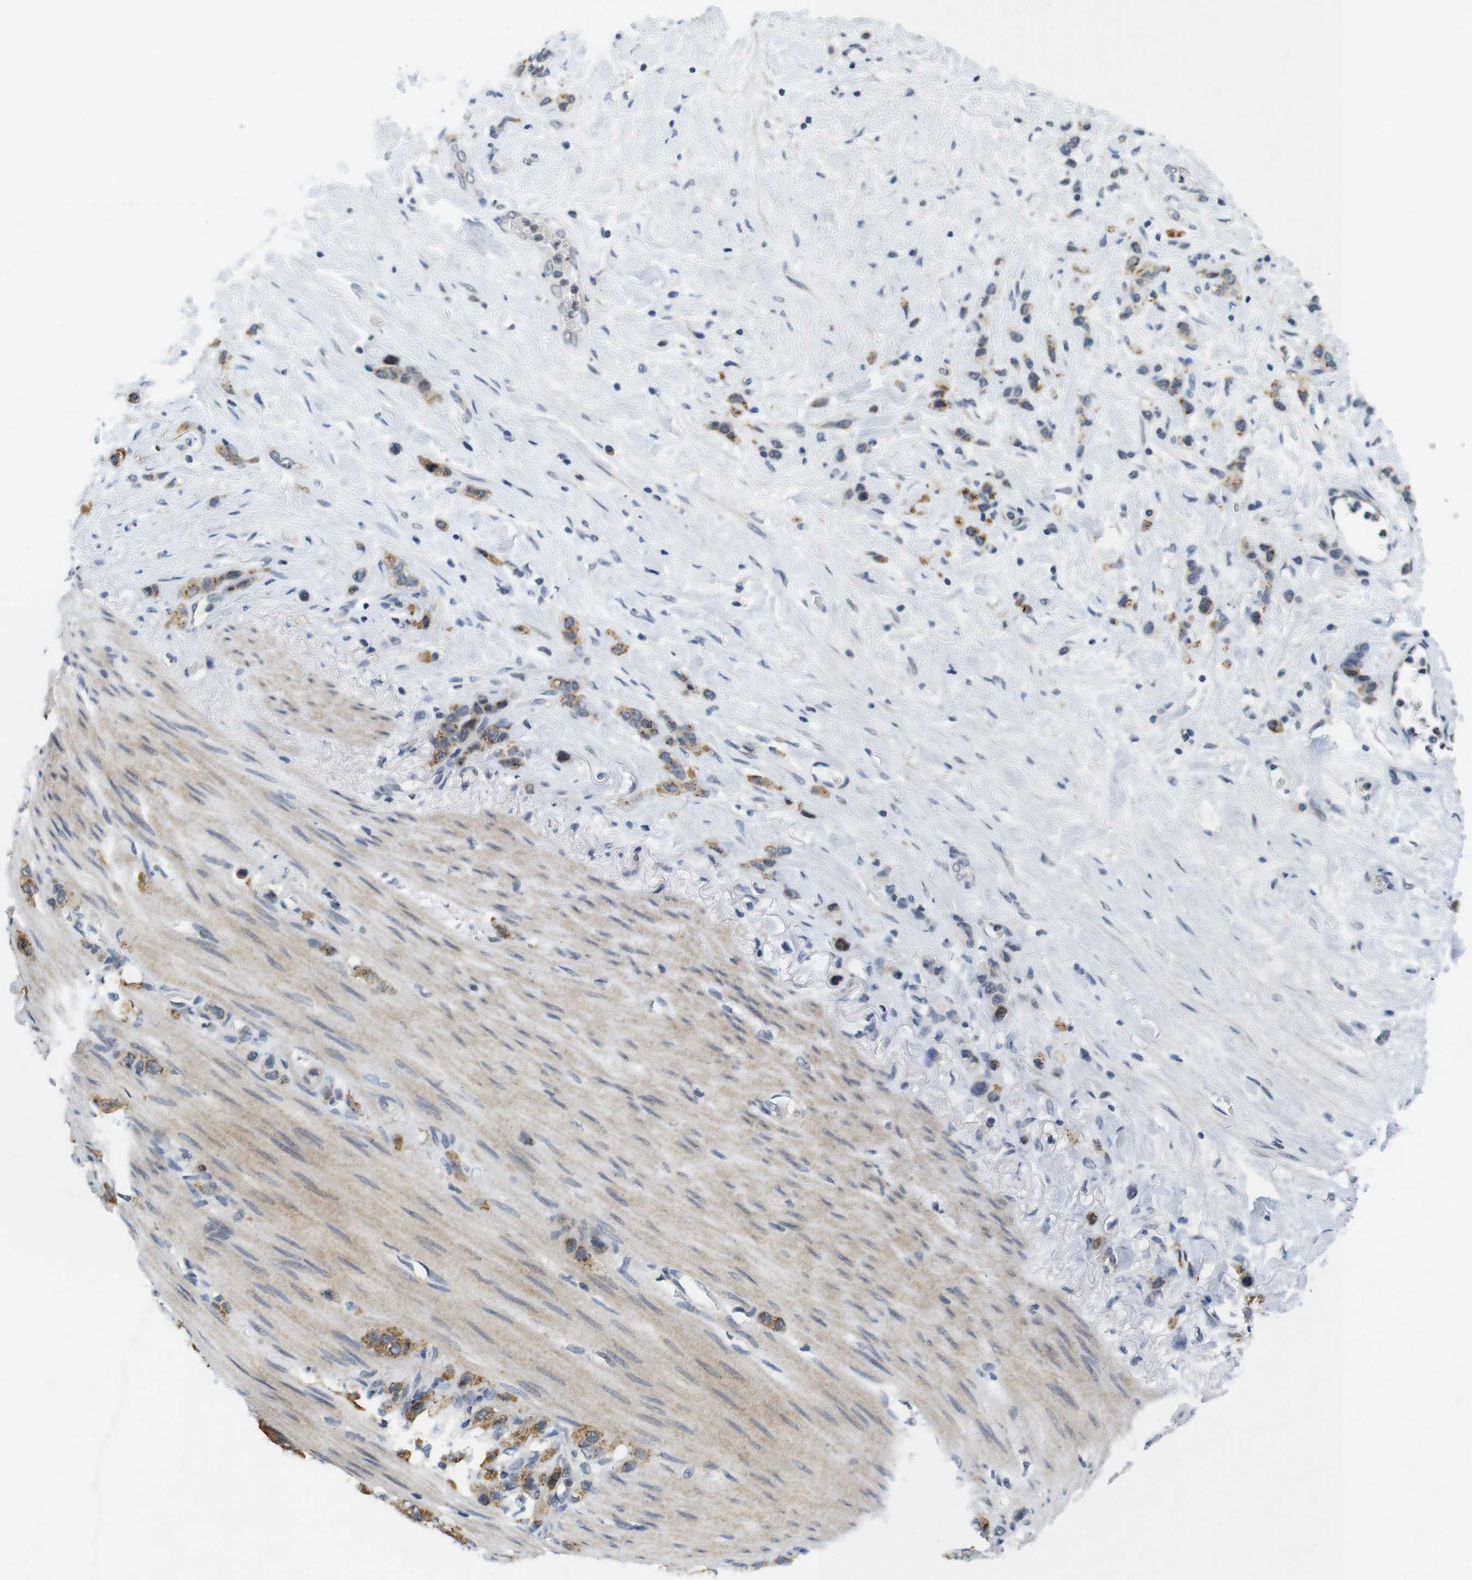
{"staining": {"intensity": "moderate", "quantity": ">75%", "location": "cytoplasmic/membranous"}, "tissue": "stomach cancer", "cell_type": "Tumor cells", "image_type": "cancer", "snomed": [{"axis": "morphology", "description": "Adenocarcinoma, NOS"}, {"axis": "morphology", "description": "Adenocarcinoma, High grade"}, {"axis": "topography", "description": "Stomach, upper"}, {"axis": "topography", "description": "Stomach, lower"}], "caption": "Moderate cytoplasmic/membranous positivity for a protein is identified in approximately >75% of tumor cells of stomach cancer (adenocarcinoma (high-grade)) using immunohistochemistry.", "gene": "SKP2", "patient": {"sex": "female", "age": 65}}